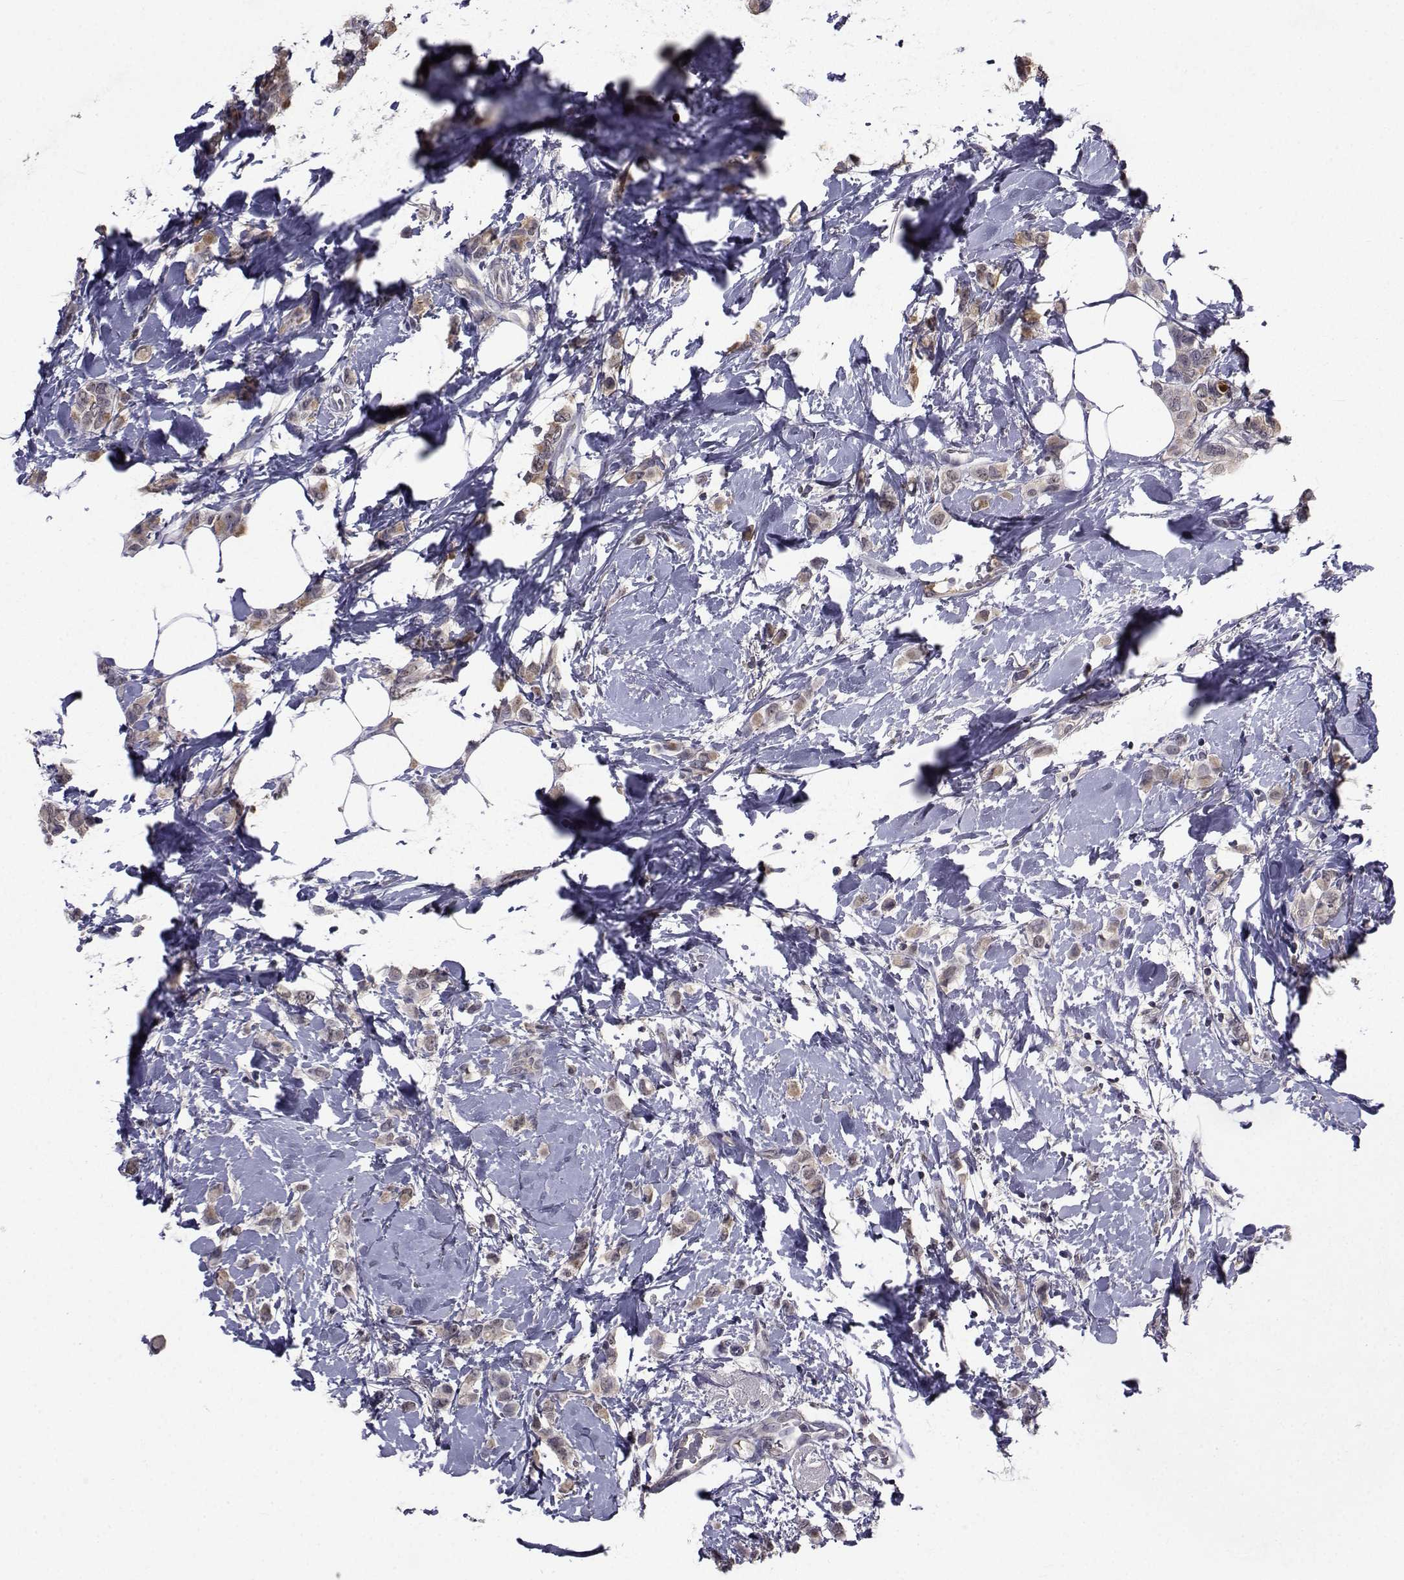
{"staining": {"intensity": "weak", "quantity": "25%-75%", "location": "cytoplasmic/membranous"}, "tissue": "breast cancer", "cell_type": "Tumor cells", "image_type": "cancer", "snomed": [{"axis": "morphology", "description": "Lobular carcinoma"}, {"axis": "topography", "description": "Breast"}], "caption": "IHC of lobular carcinoma (breast) displays low levels of weak cytoplasmic/membranous expression in about 25%-75% of tumor cells.", "gene": "CYP2S1", "patient": {"sex": "female", "age": 66}}